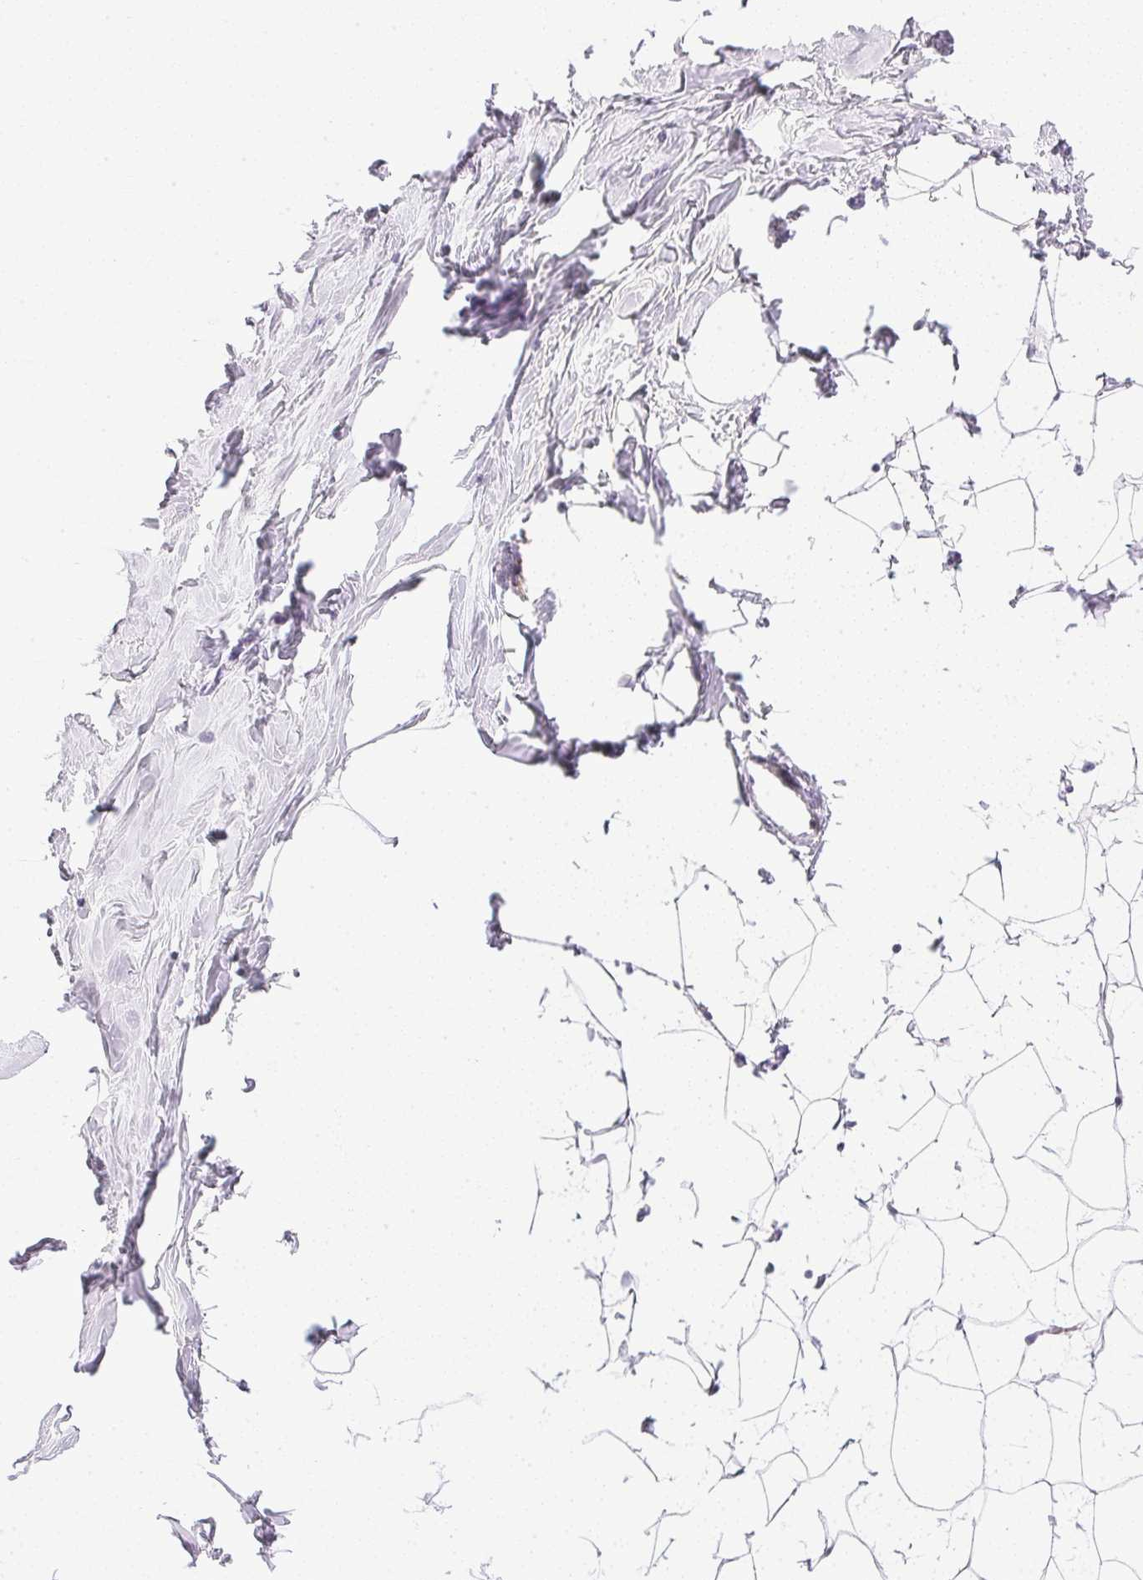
{"staining": {"intensity": "negative", "quantity": "none", "location": "none"}, "tissue": "breast", "cell_type": "Adipocytes", "image_type": "normal", "snomed": [{"axis": "morphology", "description": "Normal tissue, NOS"}, {"axis": "topography", "description": "Breast"}], "caption": "DAB immunohistochemical staining of unremarkable human breast displays no significant expression in adipocytes. (Immunohistochemistry, brightfield microscopy, high magnification).", "gene": "CPB1", "patient": {"sex": "female", "age": 27}}